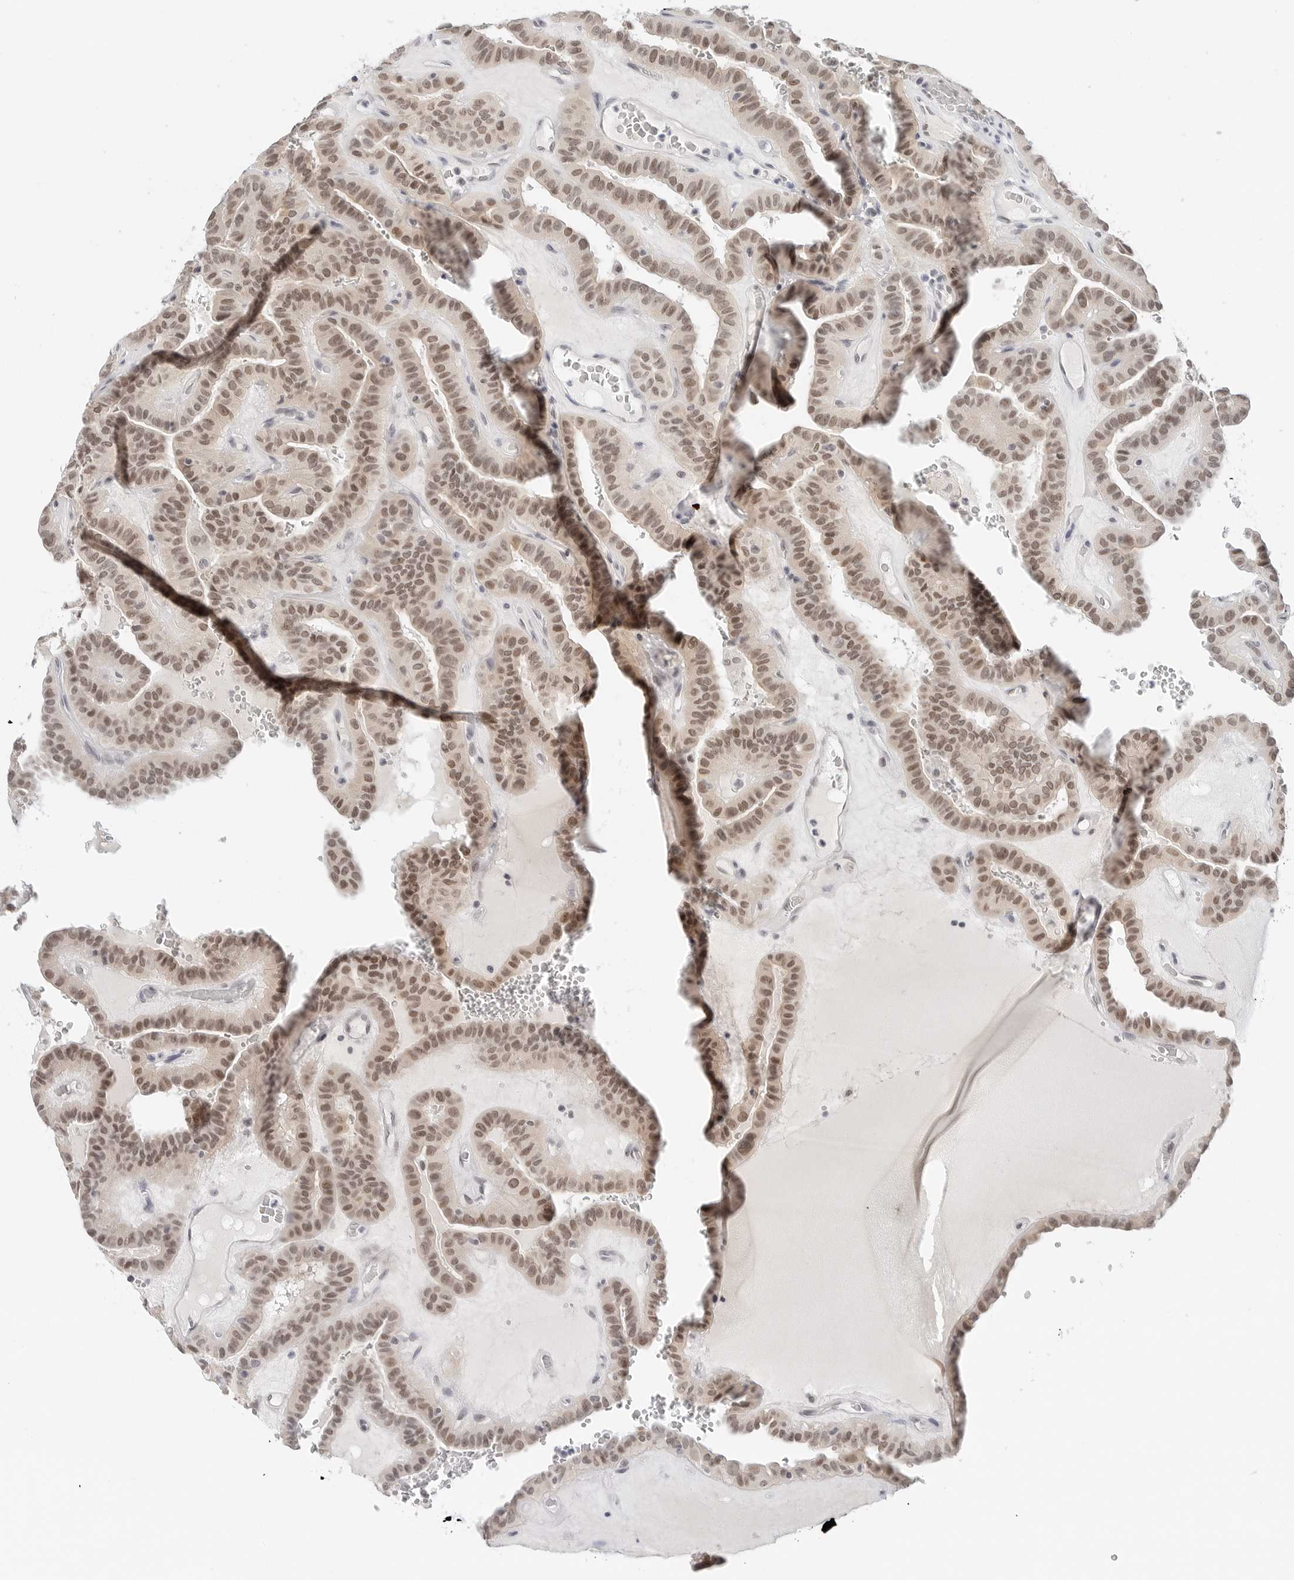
{"staining": {"intensity": "moderate", "quantity": ">75%", "location": "nuclear"}, "tissue": "thyroid cancer", "cell_type": "Tumor cells", "image_type": "cancer", "snomed": [{"axis": "morphology", "description": "Papillary adenocarcinoma, NOS"}, {"axis": "topography", "description": "Thyroid gland"}], "caption": "Immunohistochemistry histopathology image of papillary adenocarcinoma (thyroid) stained for a protein (brown), which reveals medium levels of moderate nuclear positivity in about >75% of tumor cells.", "gene": "TSEN2", "patient": {"sex": "male", "age": 77}}